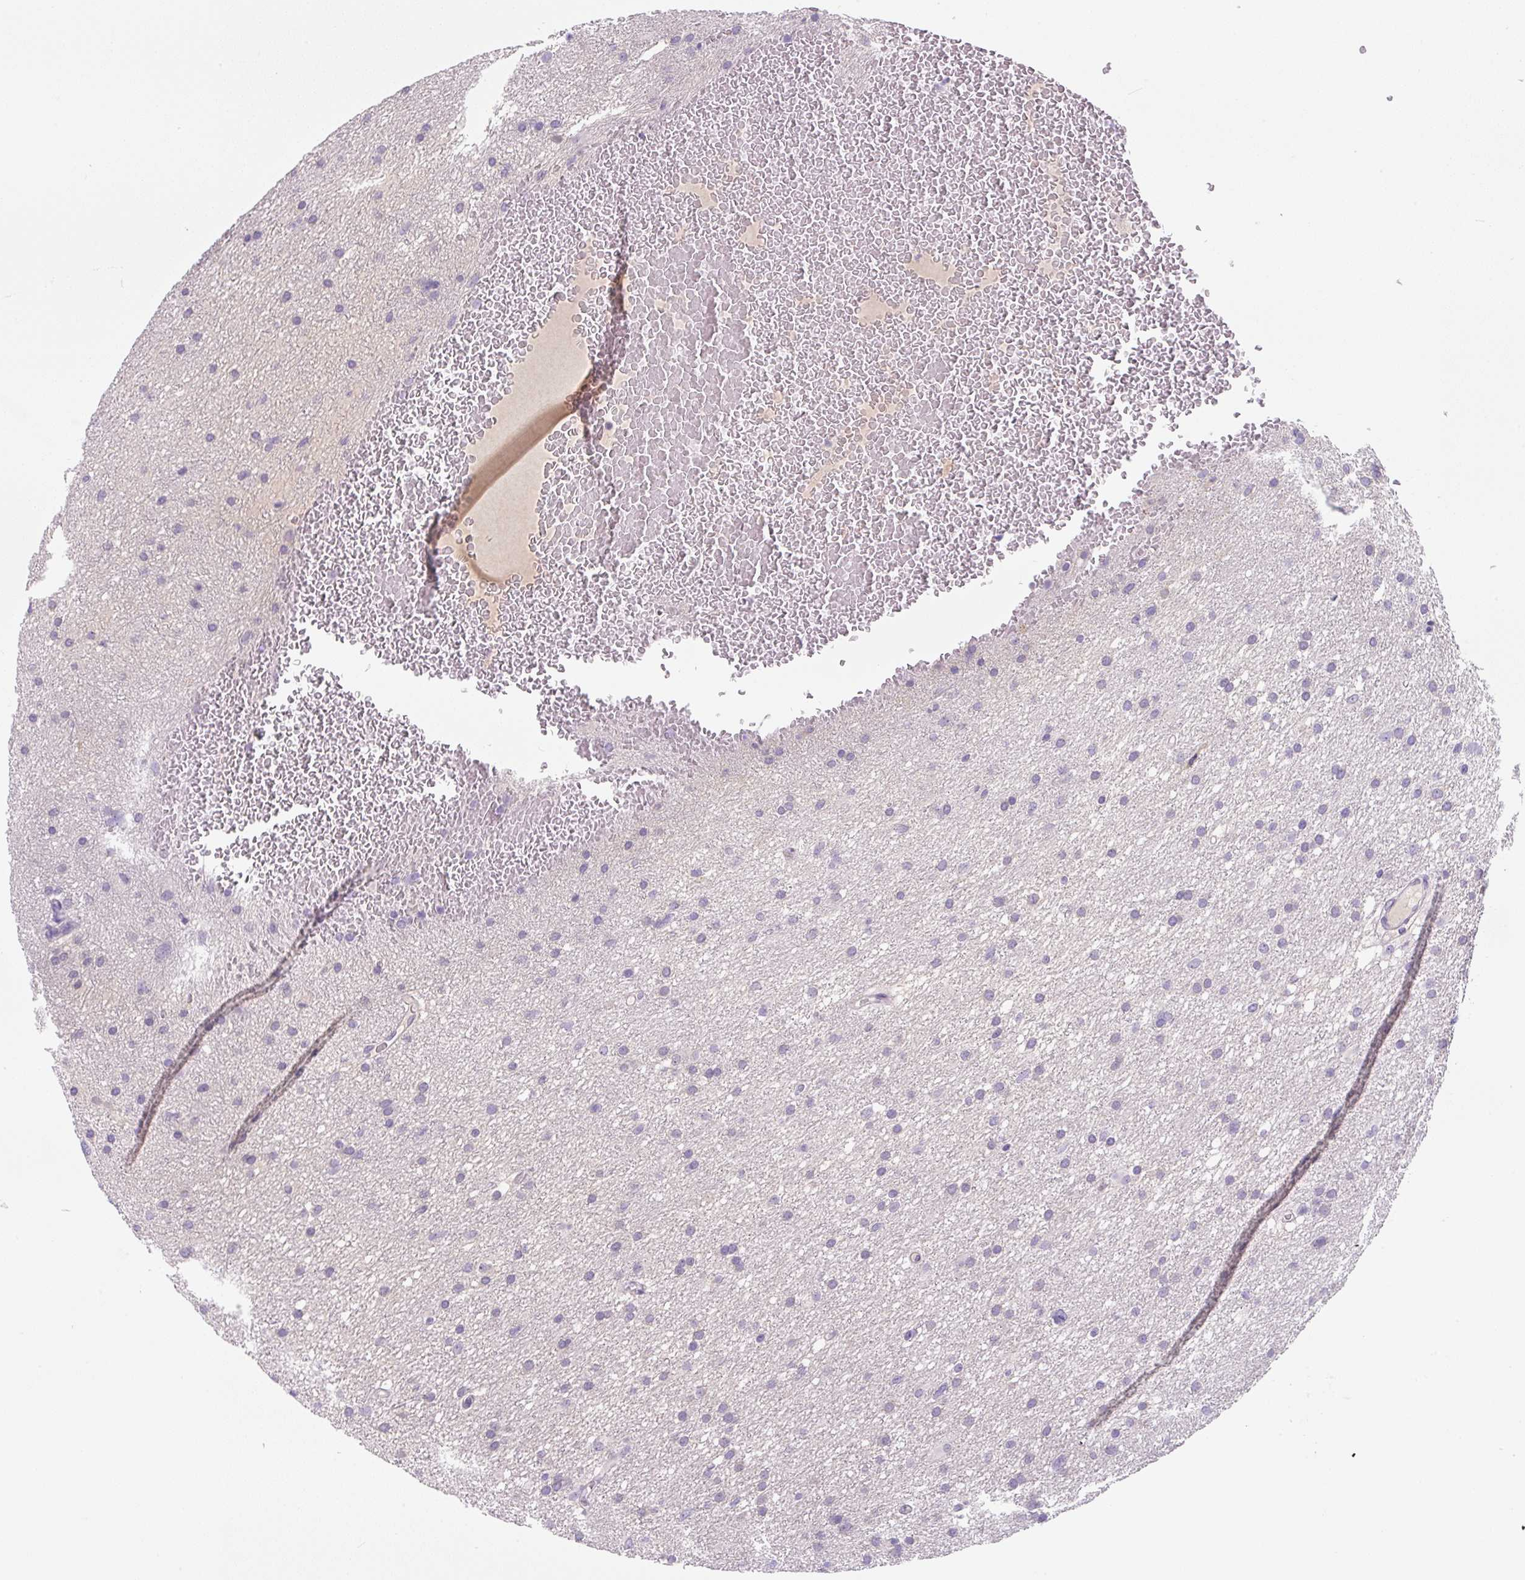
{"staining": {"intensity": "negative", "quantity": "none", "location": "none"}, "tissue": "glioma", "cell_type": "Tumor cells", "image_type": "cancer", "snomed": [{"axis": "morphology", "description": "Glioma, malignant, High grade"}, {"axis": "topography", "description": "Cerebral cortex"}], "caption": "This is a micrograph of immunohistochemistry staining of glioma, which shows no positivity in tumor cells.", "gene": "FZD5", "patient": {"sex": "female", "age": 36}}